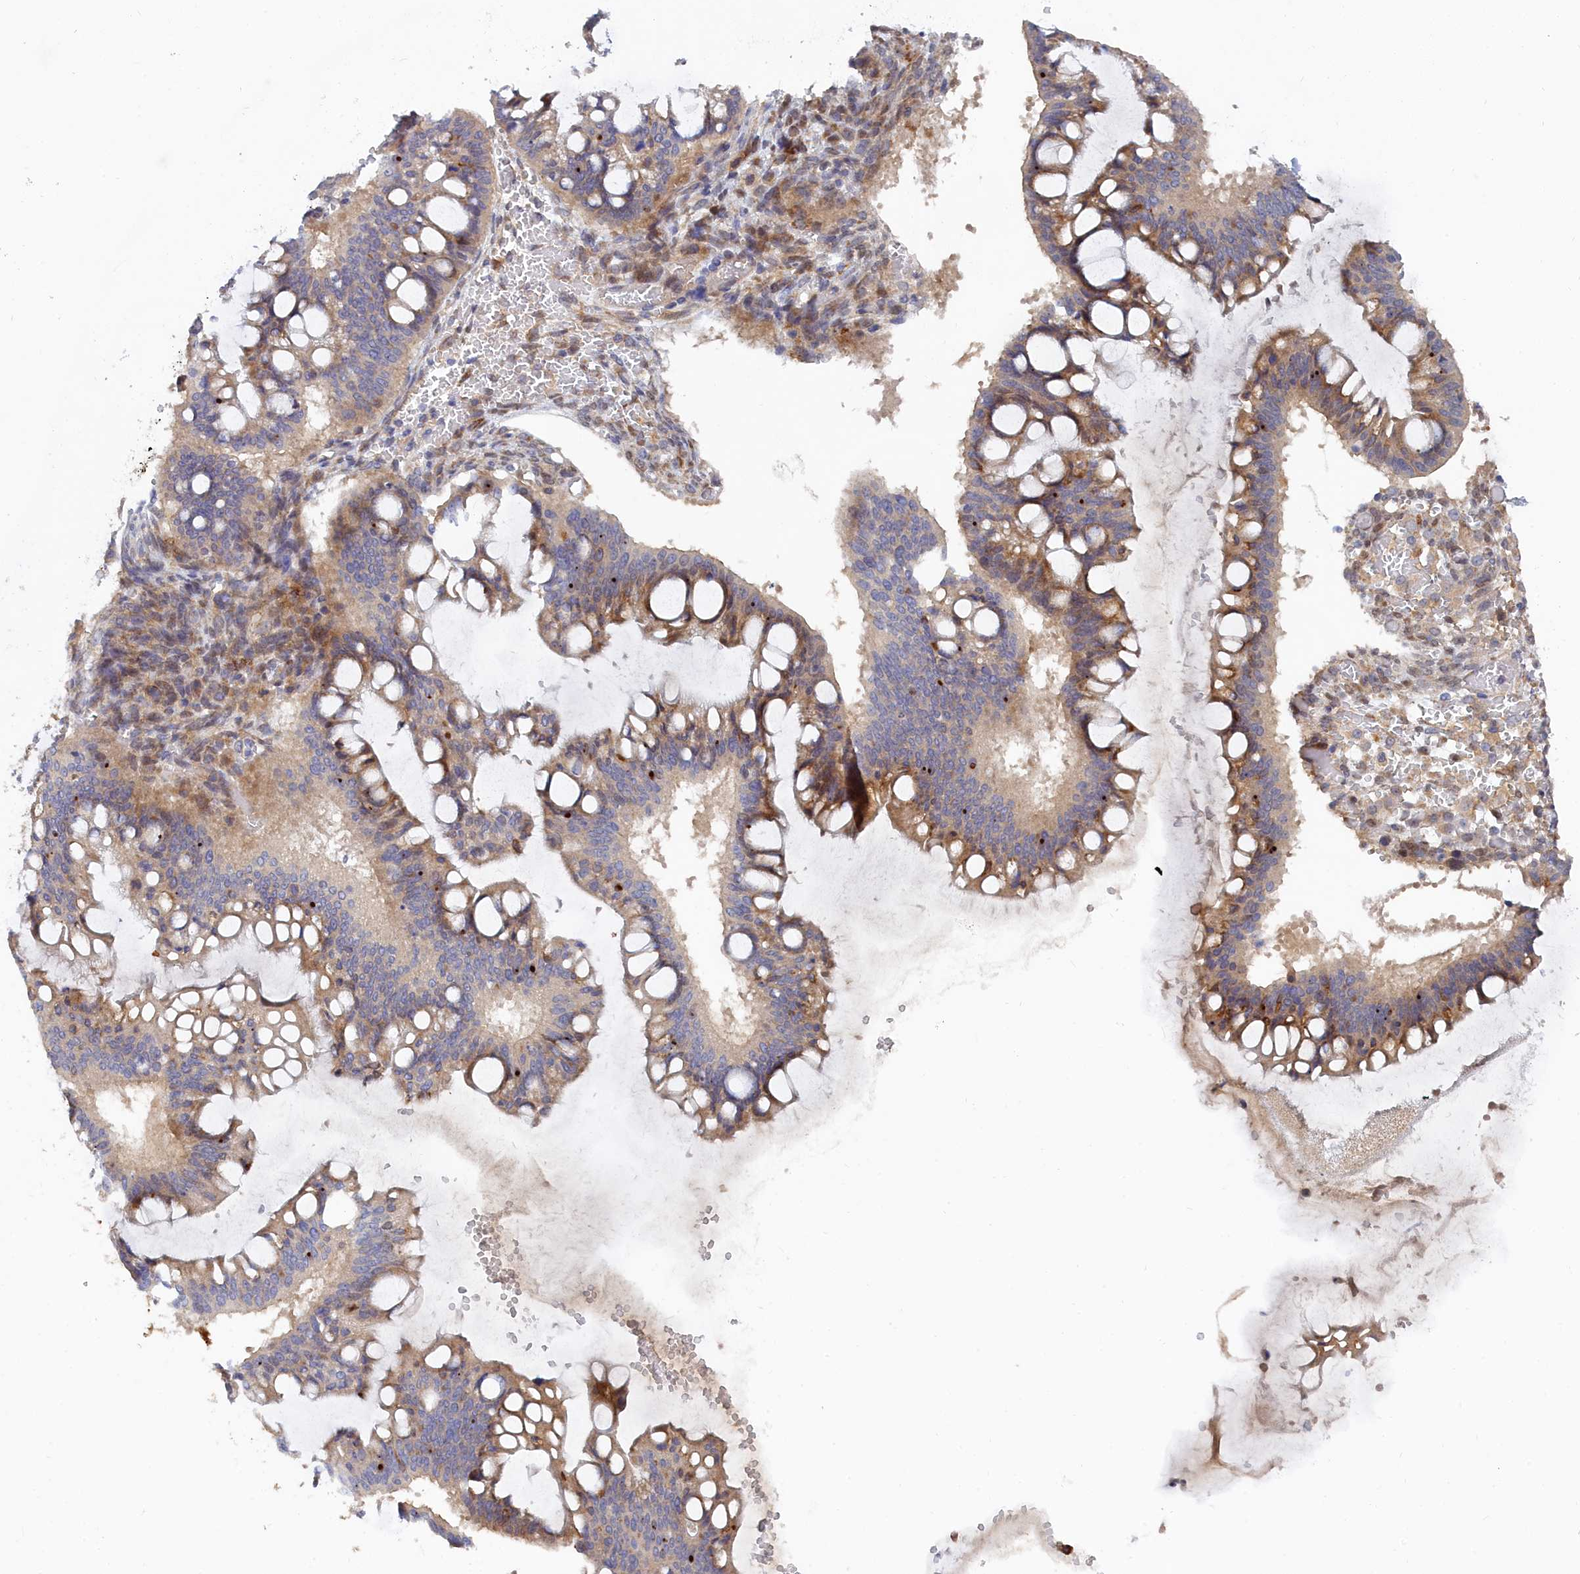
{"staining": {"intensity": "moderate", "quantity": "25%-75%", "location": "cytoplasmic/membranous"}, "tissue": "ovarian cancer", "cell_type": "Tumor cells", "image_type": "cancer", "snomed": [{"axis": "morphology", "description": "Cystadenocarcinoma, mucinous, NOS"}, {"axis": "topography", "description": "Ovary"}], "caption": "Ovarian mucinous cystadenocarcinoma was stained to show a protein in brown. There is medium levels of moderate cytoplasmic/membranous positivity in approximately 25%-75% of tumor cells.", "gene": "SPATA5L1", "patient": {"sex": "female", "age": 73}}